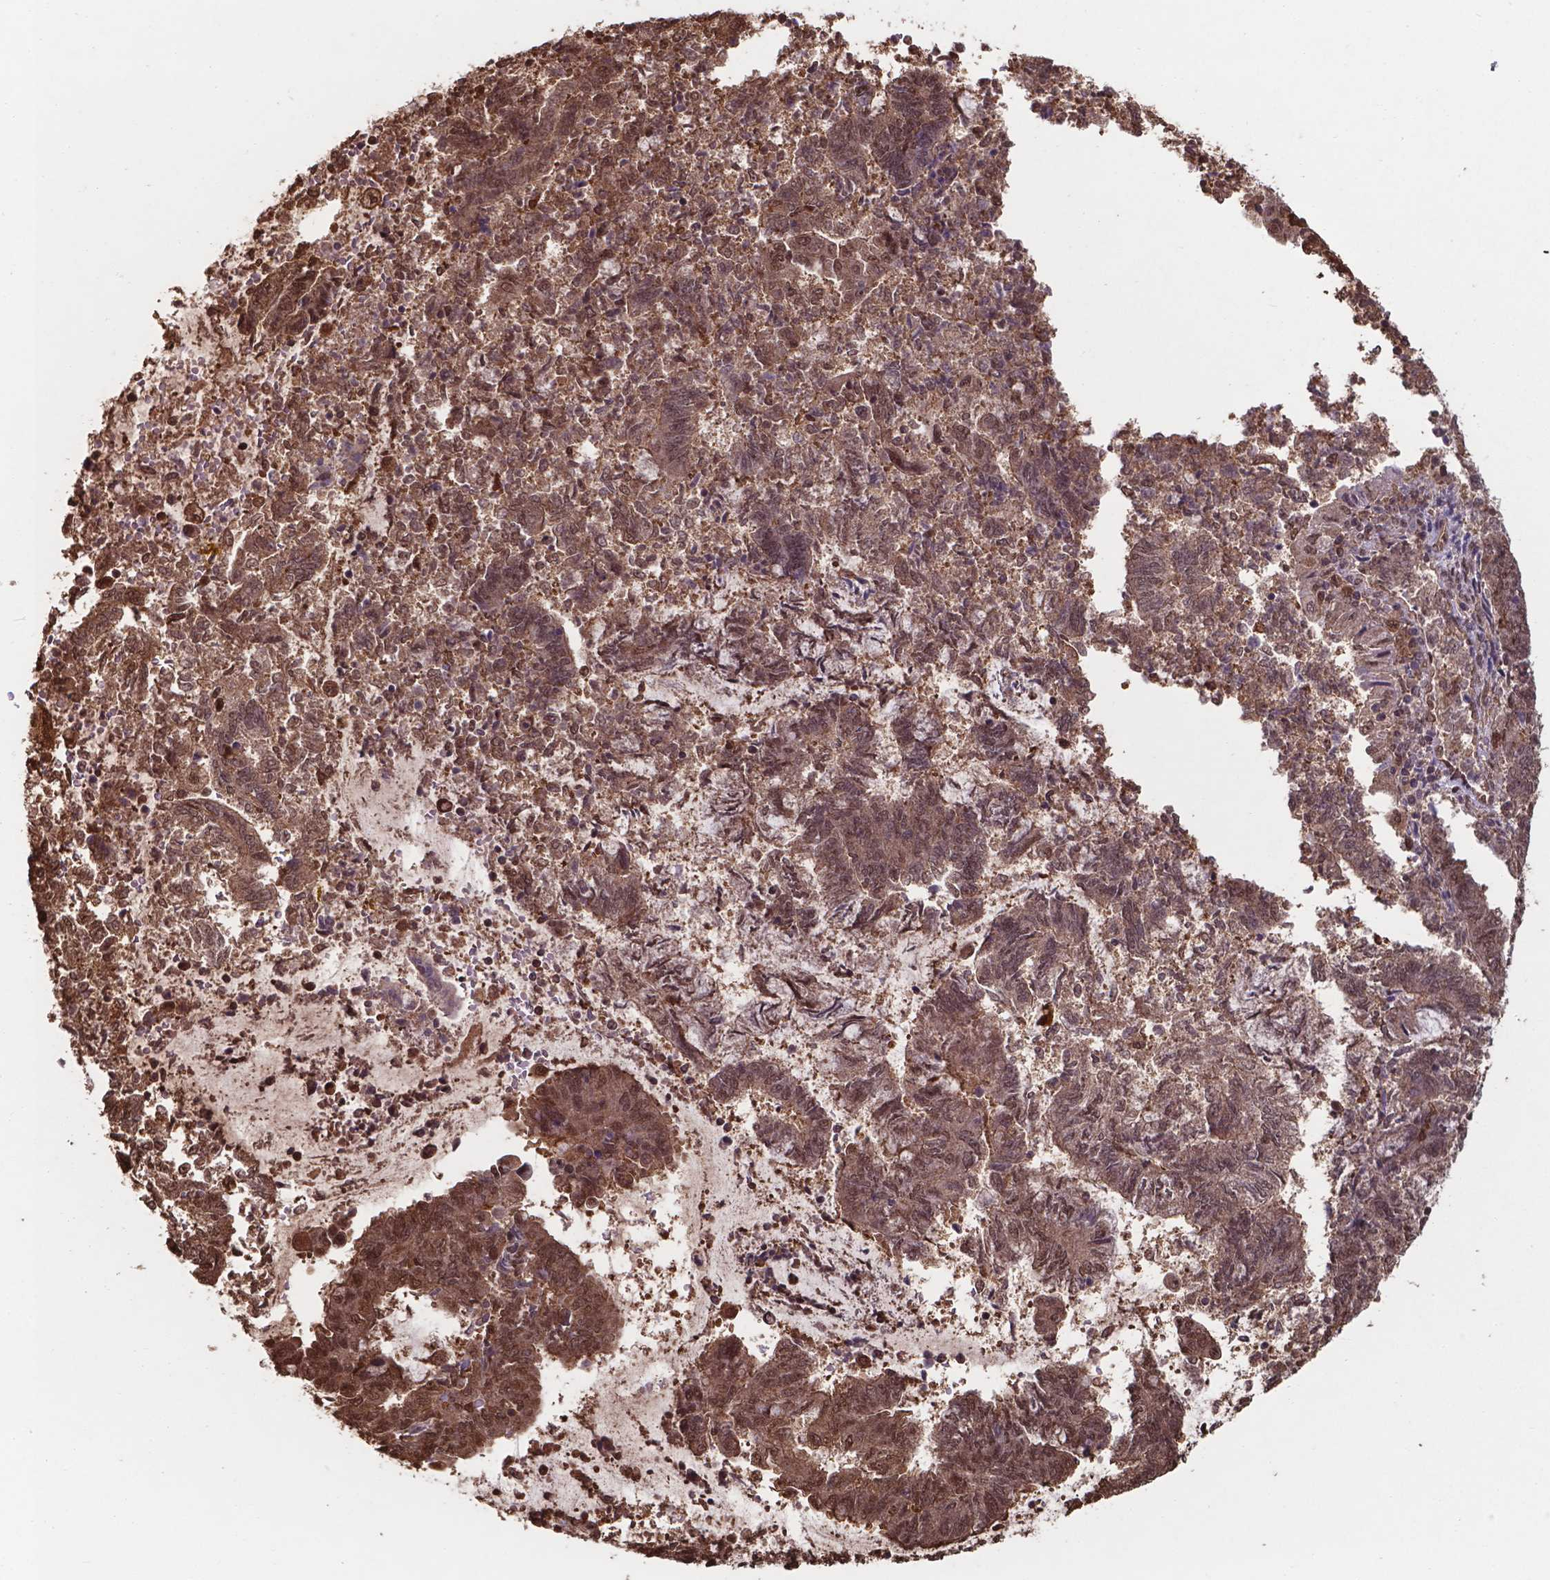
{"staining": {"intensity": "moderate", "quantity": ">75%", "location": "cytoplasmic/membranous,nuclear"}, "tissue": "endometrial cancer", "cell_type": "Tumor cells", "image_type": "cancer", "snomed": [{"axis": "morphology", "description": "Adenocarcinoma, NOS"}, {"axis": "topography", "description": "Endometrium"}], "caption": "Immunohistochemical staining of human adenocarcinoma (endometrial) displays medium levels of moderate cytoplasmic/membranous and nuclear protein expression in approximately >75% of tumor cells.", "gene": "CHP2", "patient": {"sex": "female", "age": 65}}